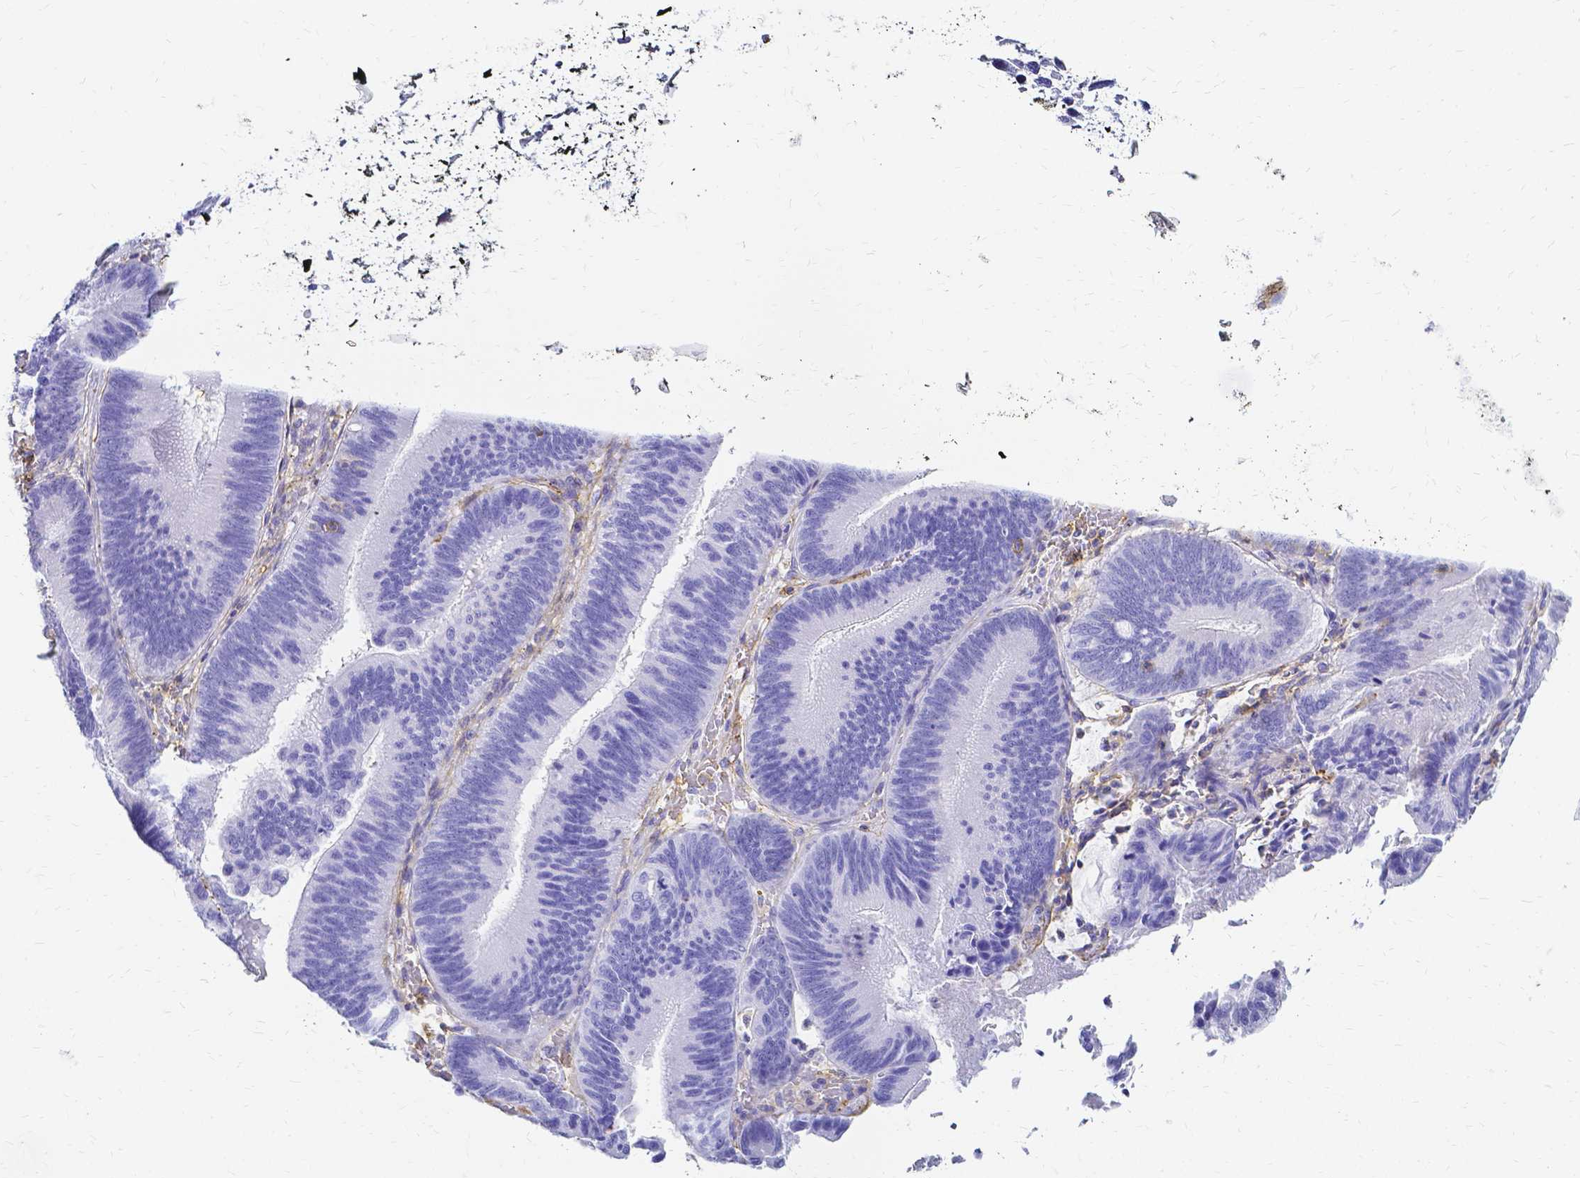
{"staining": {"intensity": "negative", "quantity": "none", "location": "none"}, "tissue": "pancreatic cancer", "cell_type": "Tumor cells", "image_type": "cancer", "snomed": [{"axis": "morphology", "description": "Adenocarcinoma, NOS"}, {"axis": "topography", "description": "Pancreas"}], "caption": "DAB (3,3'-diaminobenzidine) immunohistochemical staining of human pancreatic adenocarcinoma reveals no significant staining in tumor cells.", "gene": "HSPA12A", "patient": {"sex": "male", "age": 82}}